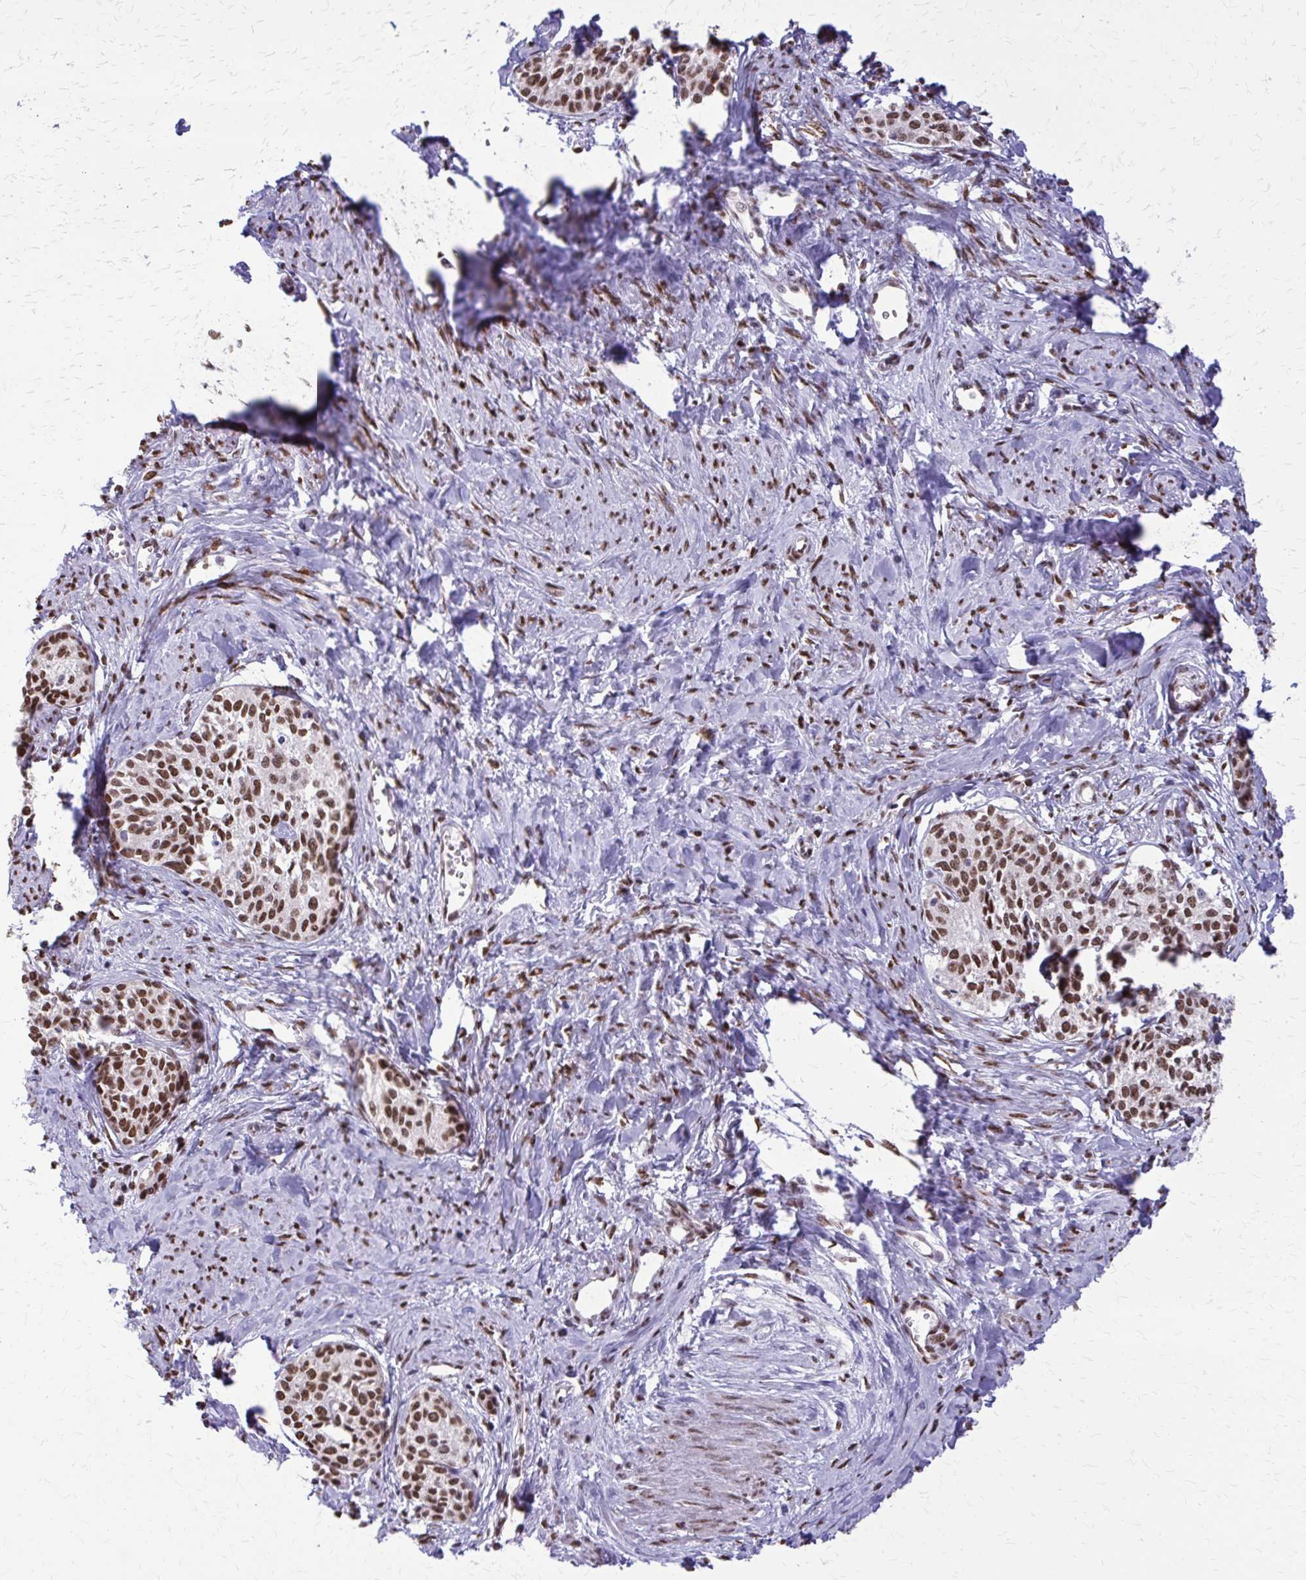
{"staining": {"intensity": "moderate", "quantity": ">75%", "location": "nuclear"}, "tissue": "cervical cancer", "cell_type": "Tumor cells", "image_type": "cancer", "snomed": [{"axis": "morphology", "description": "Squamous cell carcinoma, NOS"}, {"axis": "morphology", "description": "Adenocarcinoma, NOS"}, {"axis": "topography", "description": "Cervix"}], "caption": "A brown stain highlights moderate nuclear expression of a protein in squamous cell carcinoma (cervical) tumor cells.", "gene": "TTF1", "patient": {"sex": "female", "age": 52}}